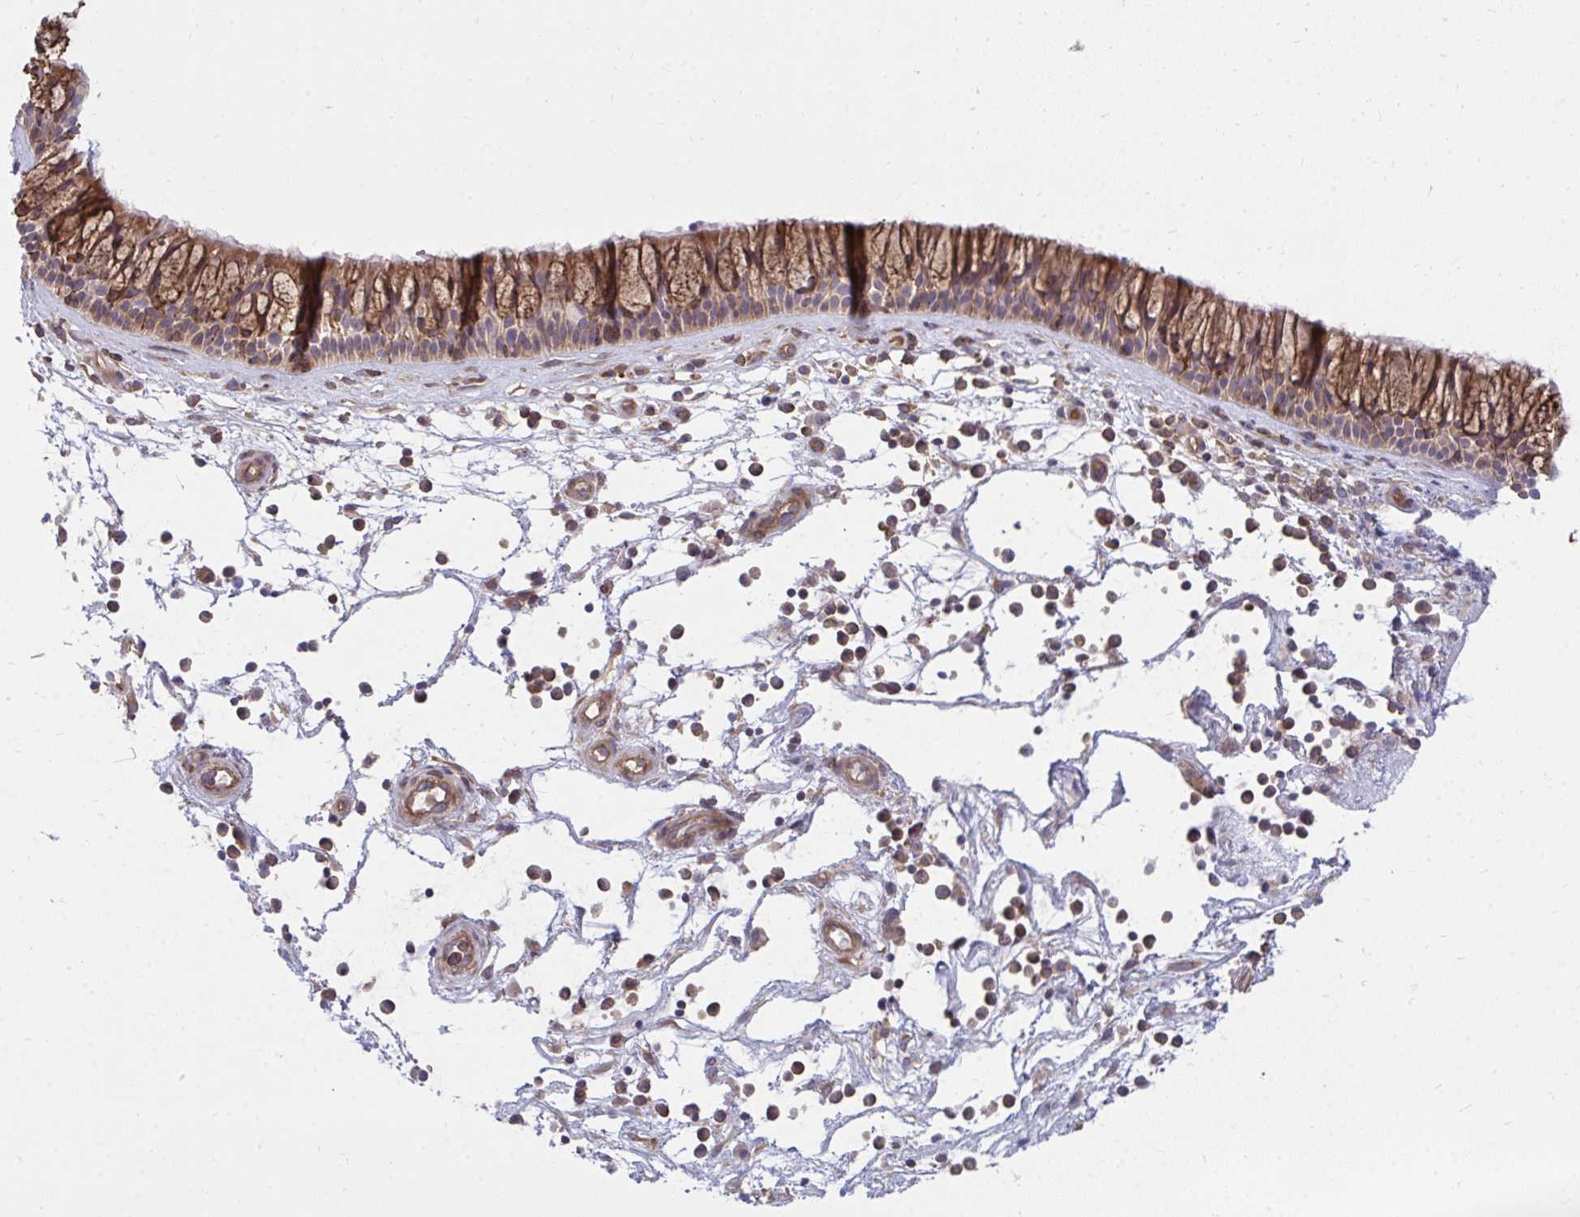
{"staining": {"intensity": "moderate", "quantity": ">75%", "location": "cytoplasmic/membranous"}, "tissue": "nasopharynx", "cell_type": "Respiratory epithelial cells", "image_type": "normal", "snomed": [{"axis": "morphology", "description": "Normal tissue, NOS"}, {"axis": "topography", "description": "Nasopharynx"}], "caption": "IHC of unremarkable nasopharynx displays medium levels of moderate cytoplasmic/membranous positivity in approximately >75% of respiratory epithelial cells.", "gene": "ASAP1", "patient": {"sex": "male", "age": 56}}